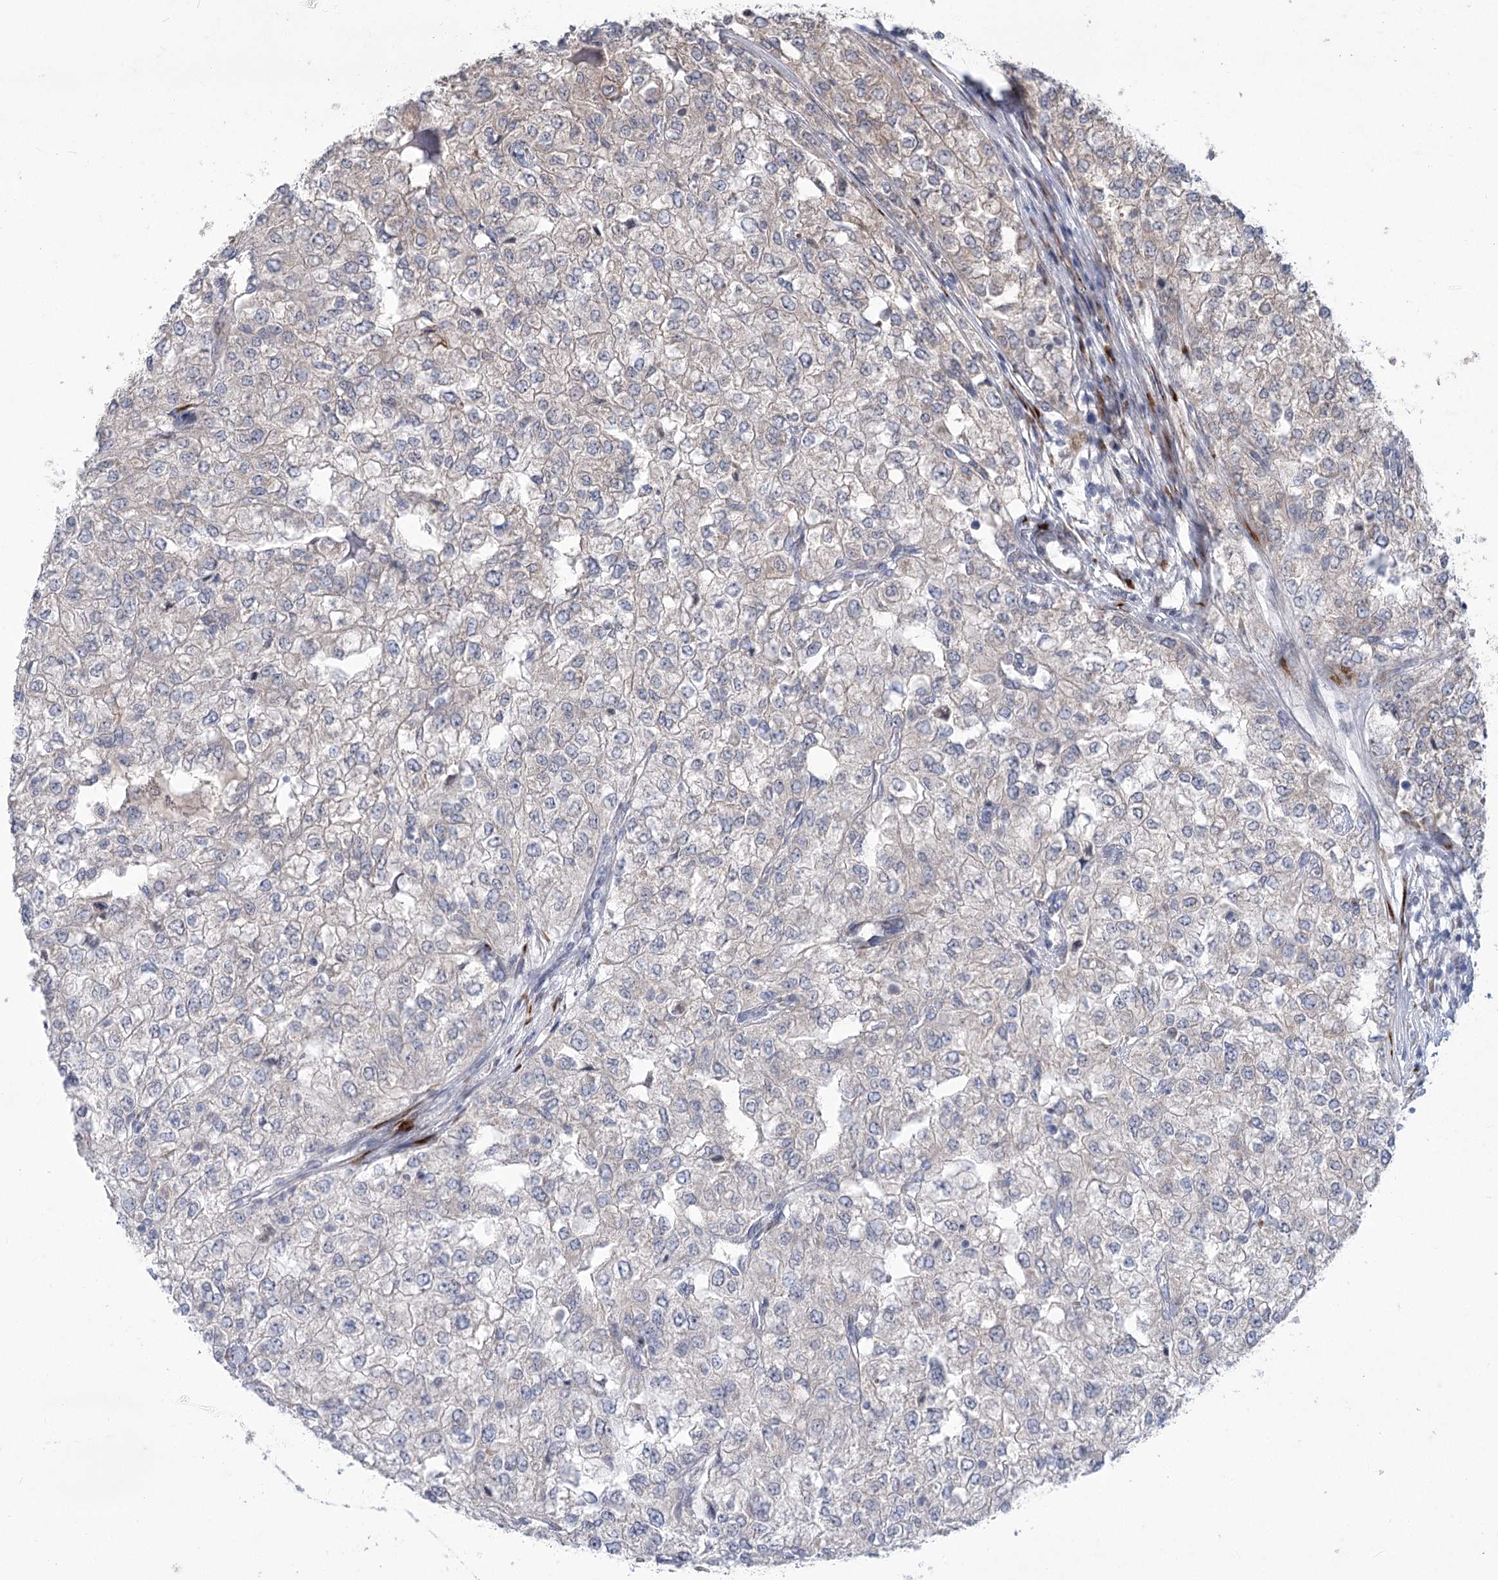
{"staining": {"intensity": "negative", "quantity": "none", "location": "none"}, "tissue": "renal cancer", "cell_type": "Tumor cells", "image_type": "cancer", "snomed": [{"axis": "morphology", "description": "Adenocarcinoma, NOS"}, {"axis": "topography", "description": "Kidney"}], "caption": "Renal adenocarcinoma was stained to show a protein in brown. There is no significant staining in tumor cells.", "gene": "GCNT4", "patient": {"sex": "female", "age": 54}}